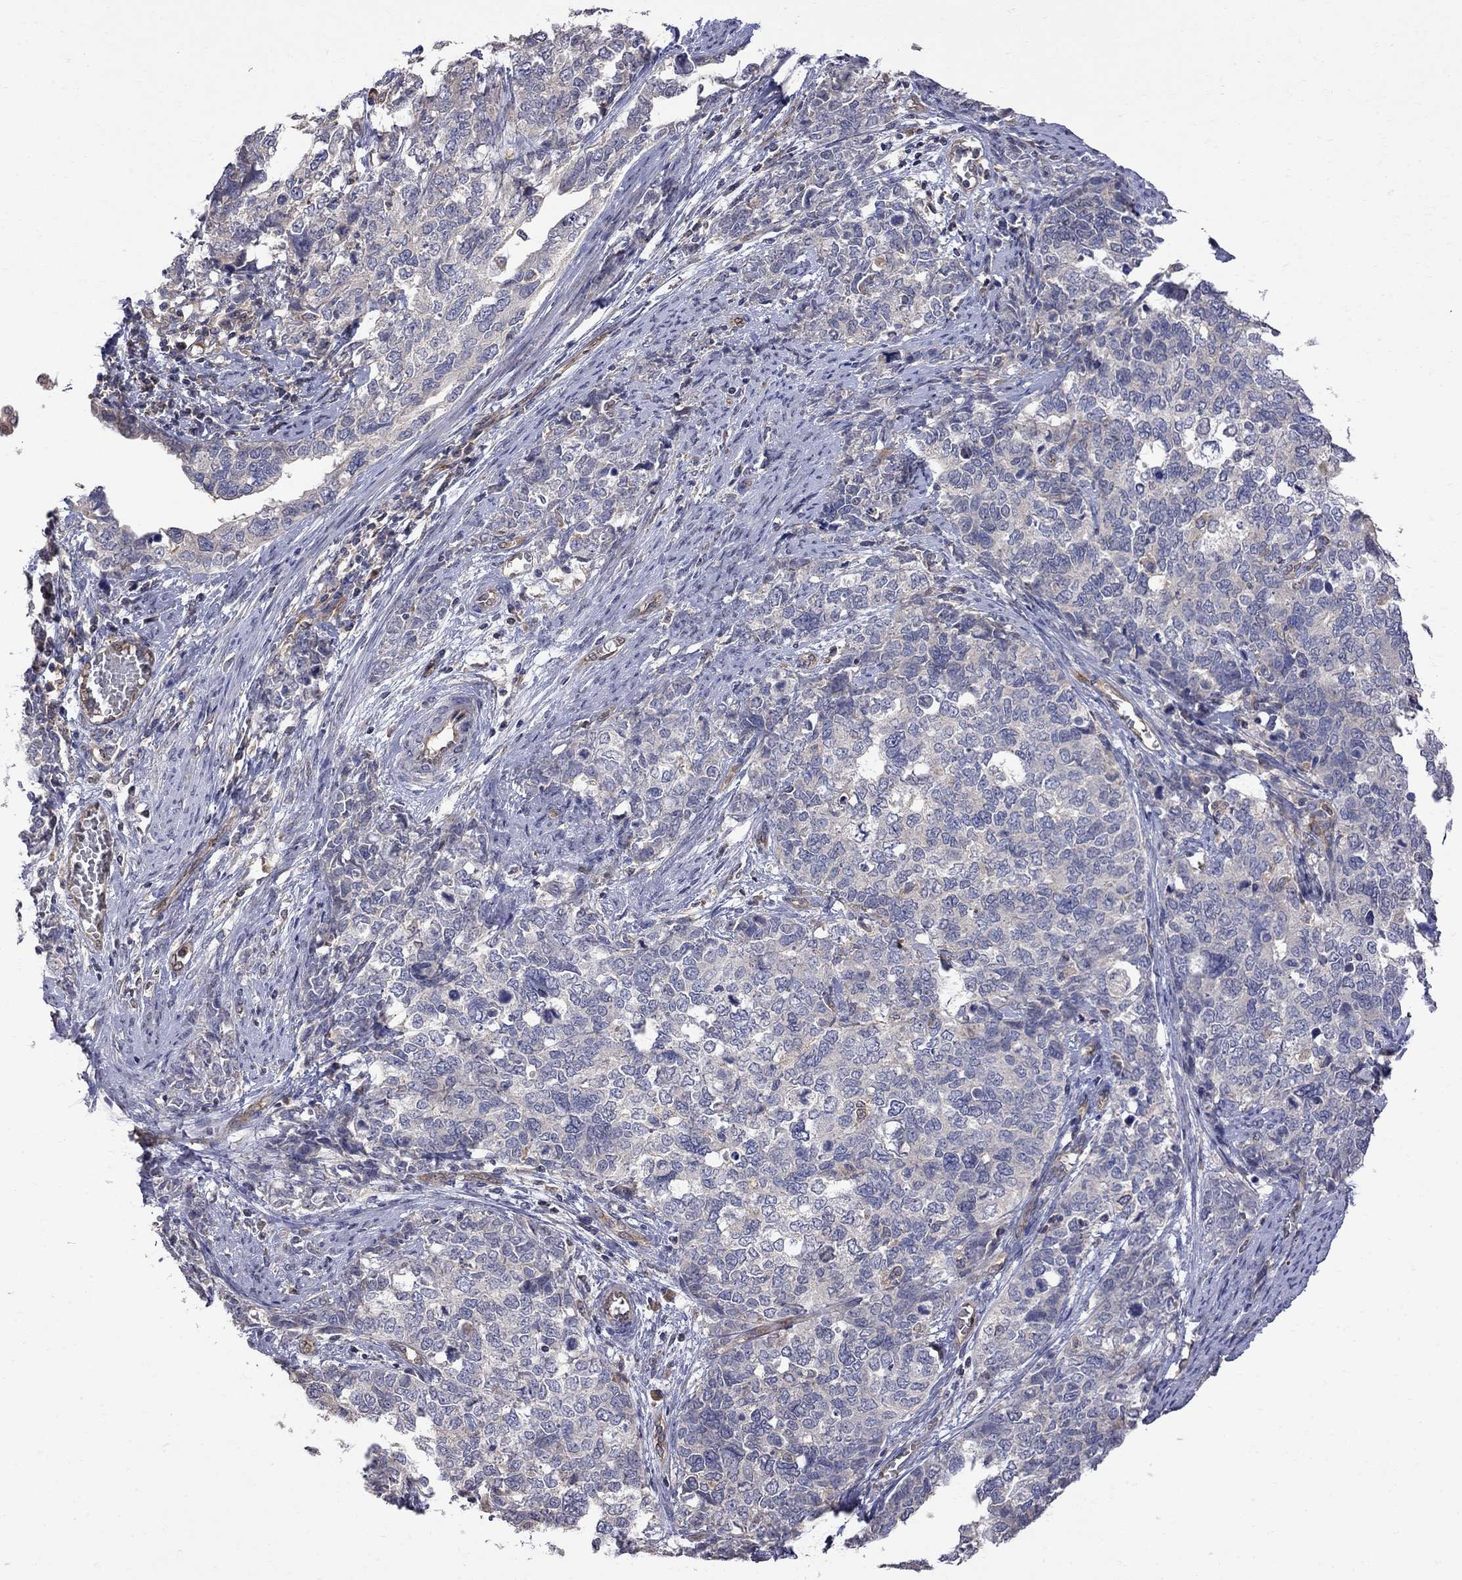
{"staining": {"intensity": "negative", "quantity": "none", "location": "none"}, "tissue": "cervical cancer", "cell_type": "Tumor cells", "image_type": "cancer", "snomed": [{"axis": "morphology", "description": "Squamous cell carcinoma, NOS"}, {"axis": "topography", "description": "Cervix"}], "caption": "Image shows no significant protein staining in tumor cells of cervical cancer (squamous cell carcinoma).", "gene": "ABI3", "patient": {"sex": "female", "age": 63}}